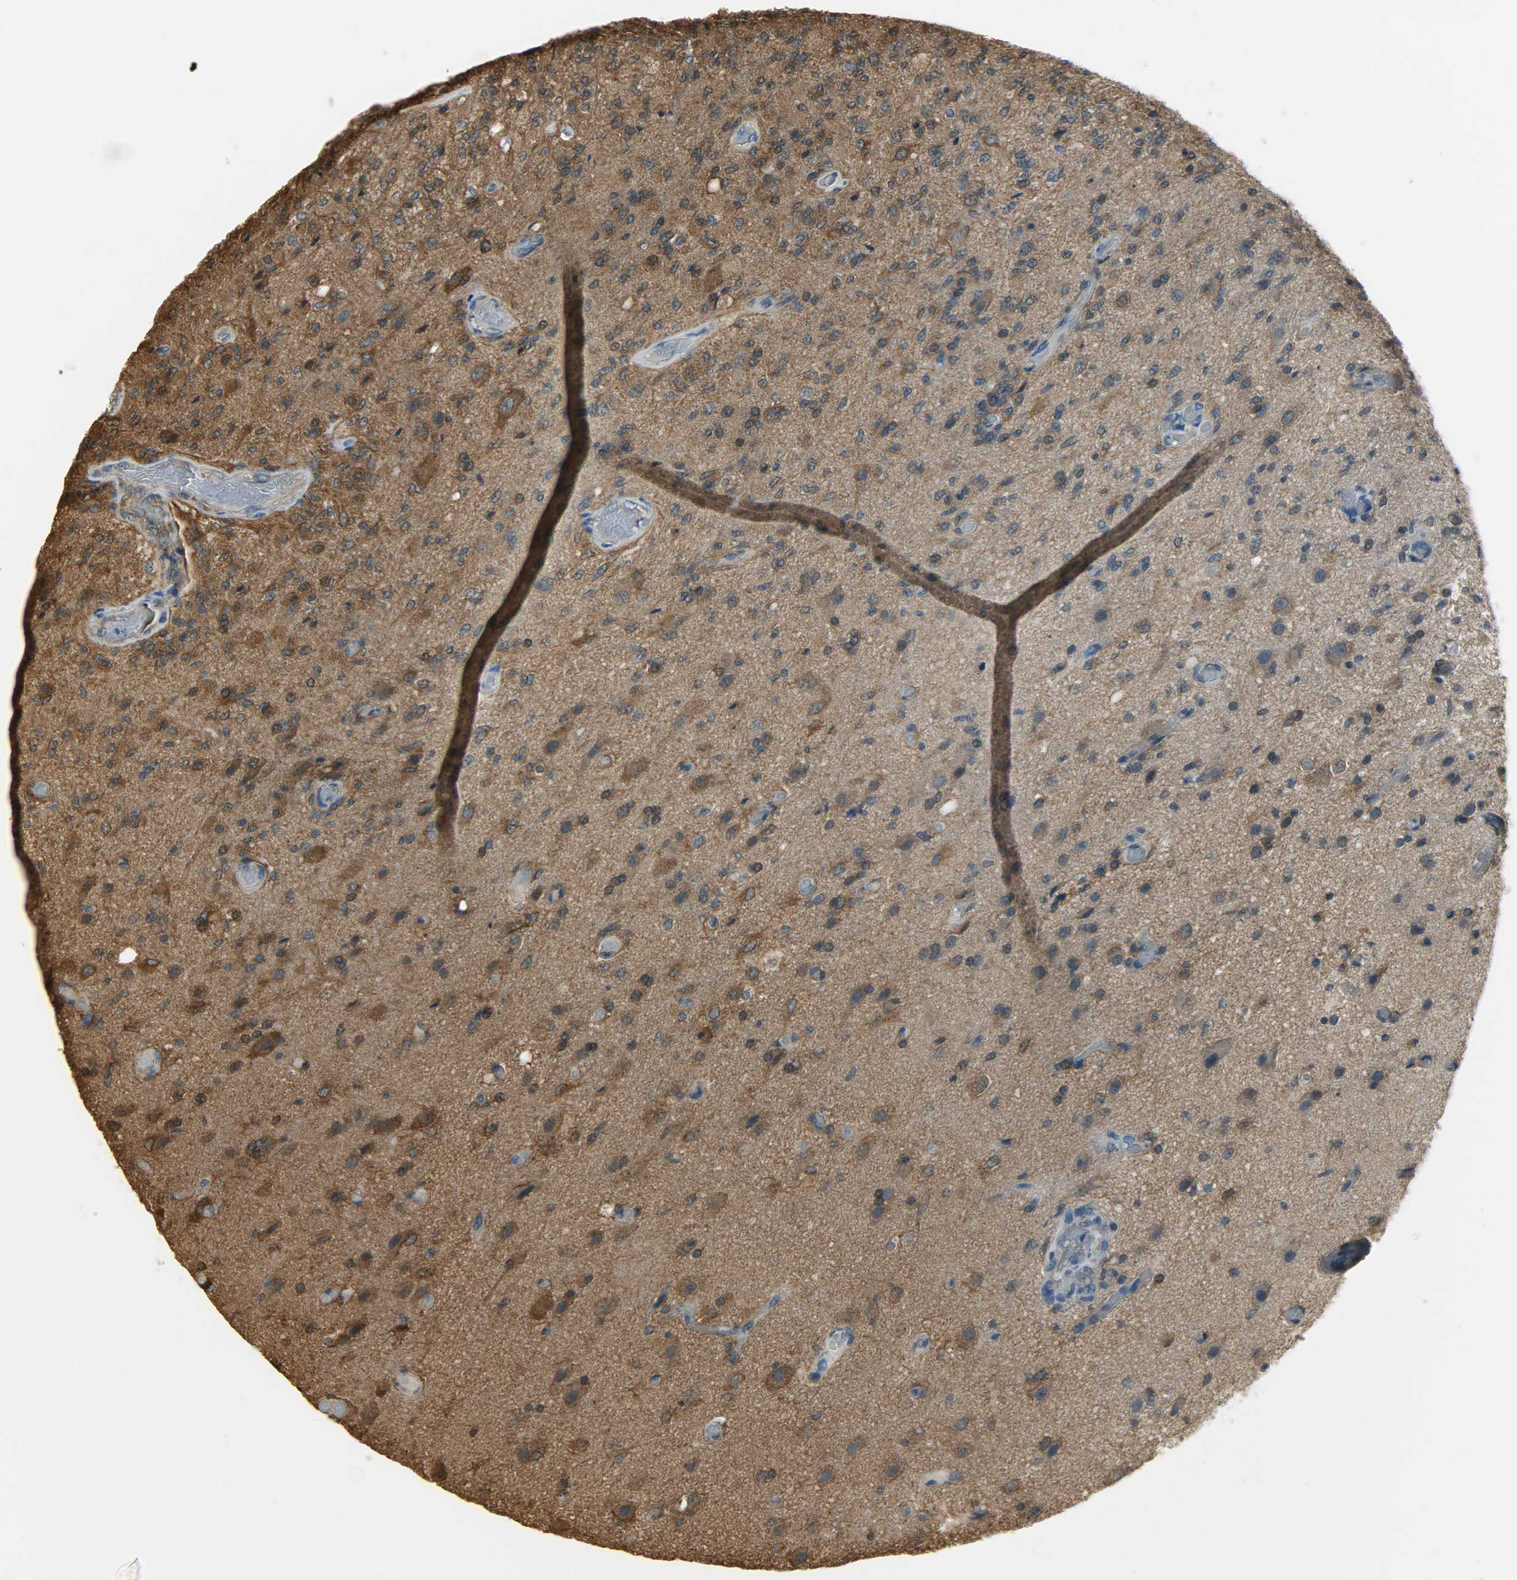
{"staining": {"intensity": "moderate", "quantity": ">75%", "location": "cytoplasmic/membranous"}, "tissue": "glioma", "cell_type": "Tumor cells", "image_type": "cancer", "snomed": [{"axis": "morphology", "description": "Normal tissue, NOS"}, {"axis": "morphology", "description": "Glioma, malignant, High grade"}, {"axis": "topography", "description": "Cerebral cortex"}], "caption": "A micrograph showing moderate cytoplasmic/membranous expression in about >75% of tumor cells in malignant glioma (high-grade), as visualized by brown immunohistochemical staining.", "gene": "LDHB", "patient": {"sex": "male", "age": 77}}